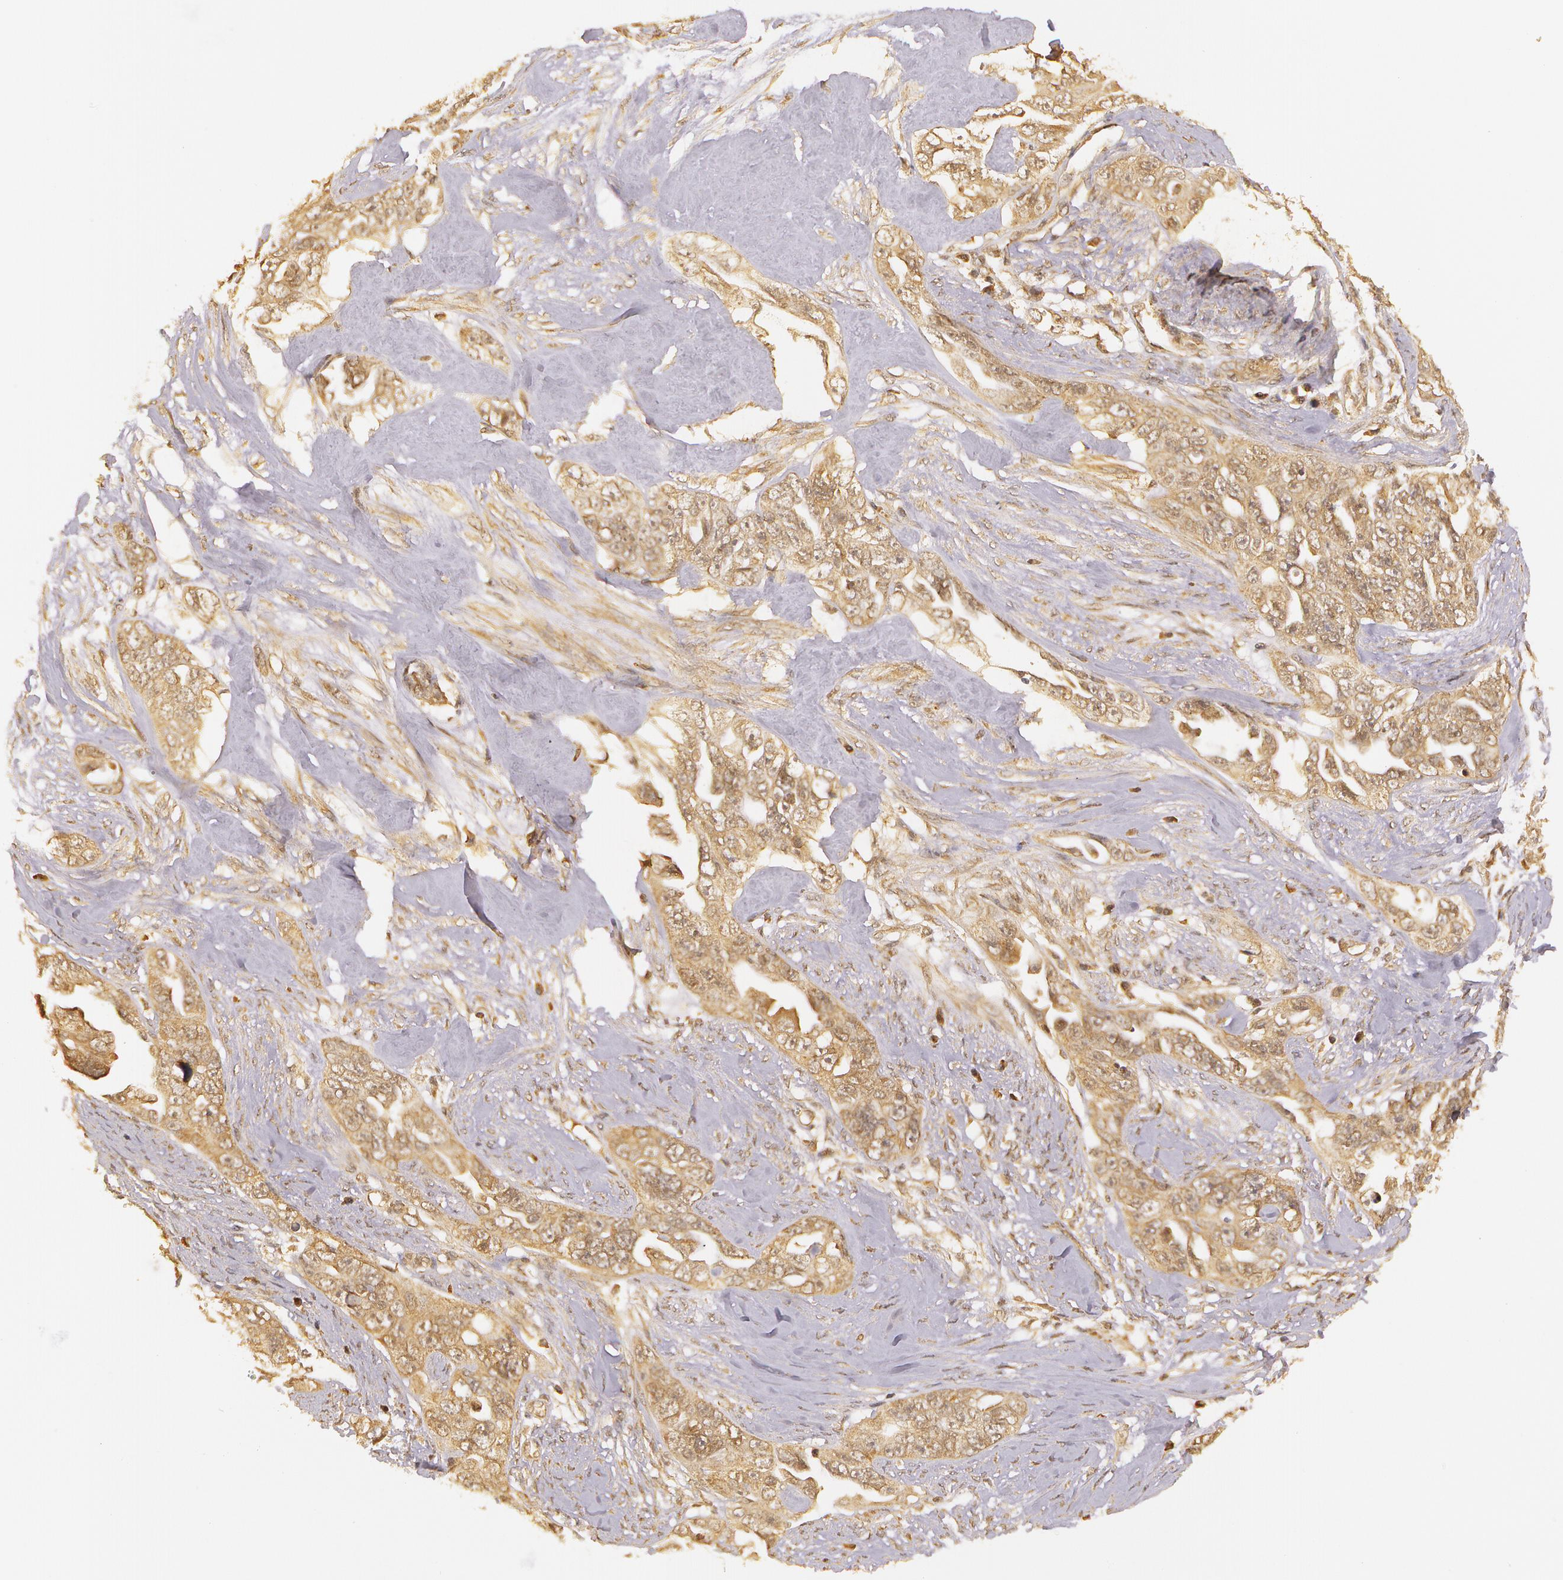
{"staining": {"intensity": "moderate", "quantity": ">75%", "location": "cytoplasmic/membranous"}, "tissue": "ovarian cancer", "cell_type": "Tumor cells", "image_type": "cancer", "snomed": [{"axis": "morphology", "description": "Cystadenocarcinoma, serous, NOS"}, {"axis": "topography", "description": "Ovary"}], "caption": "Immunohistochemical staining of human ovarian cancer (serous cystadenocarcinoma) displays moderate cytoplasmic/membranous protein staining in about >75% of tumor cells.", "gene": "ASCC2", "patient": {"sex": "female", "age": 63}}